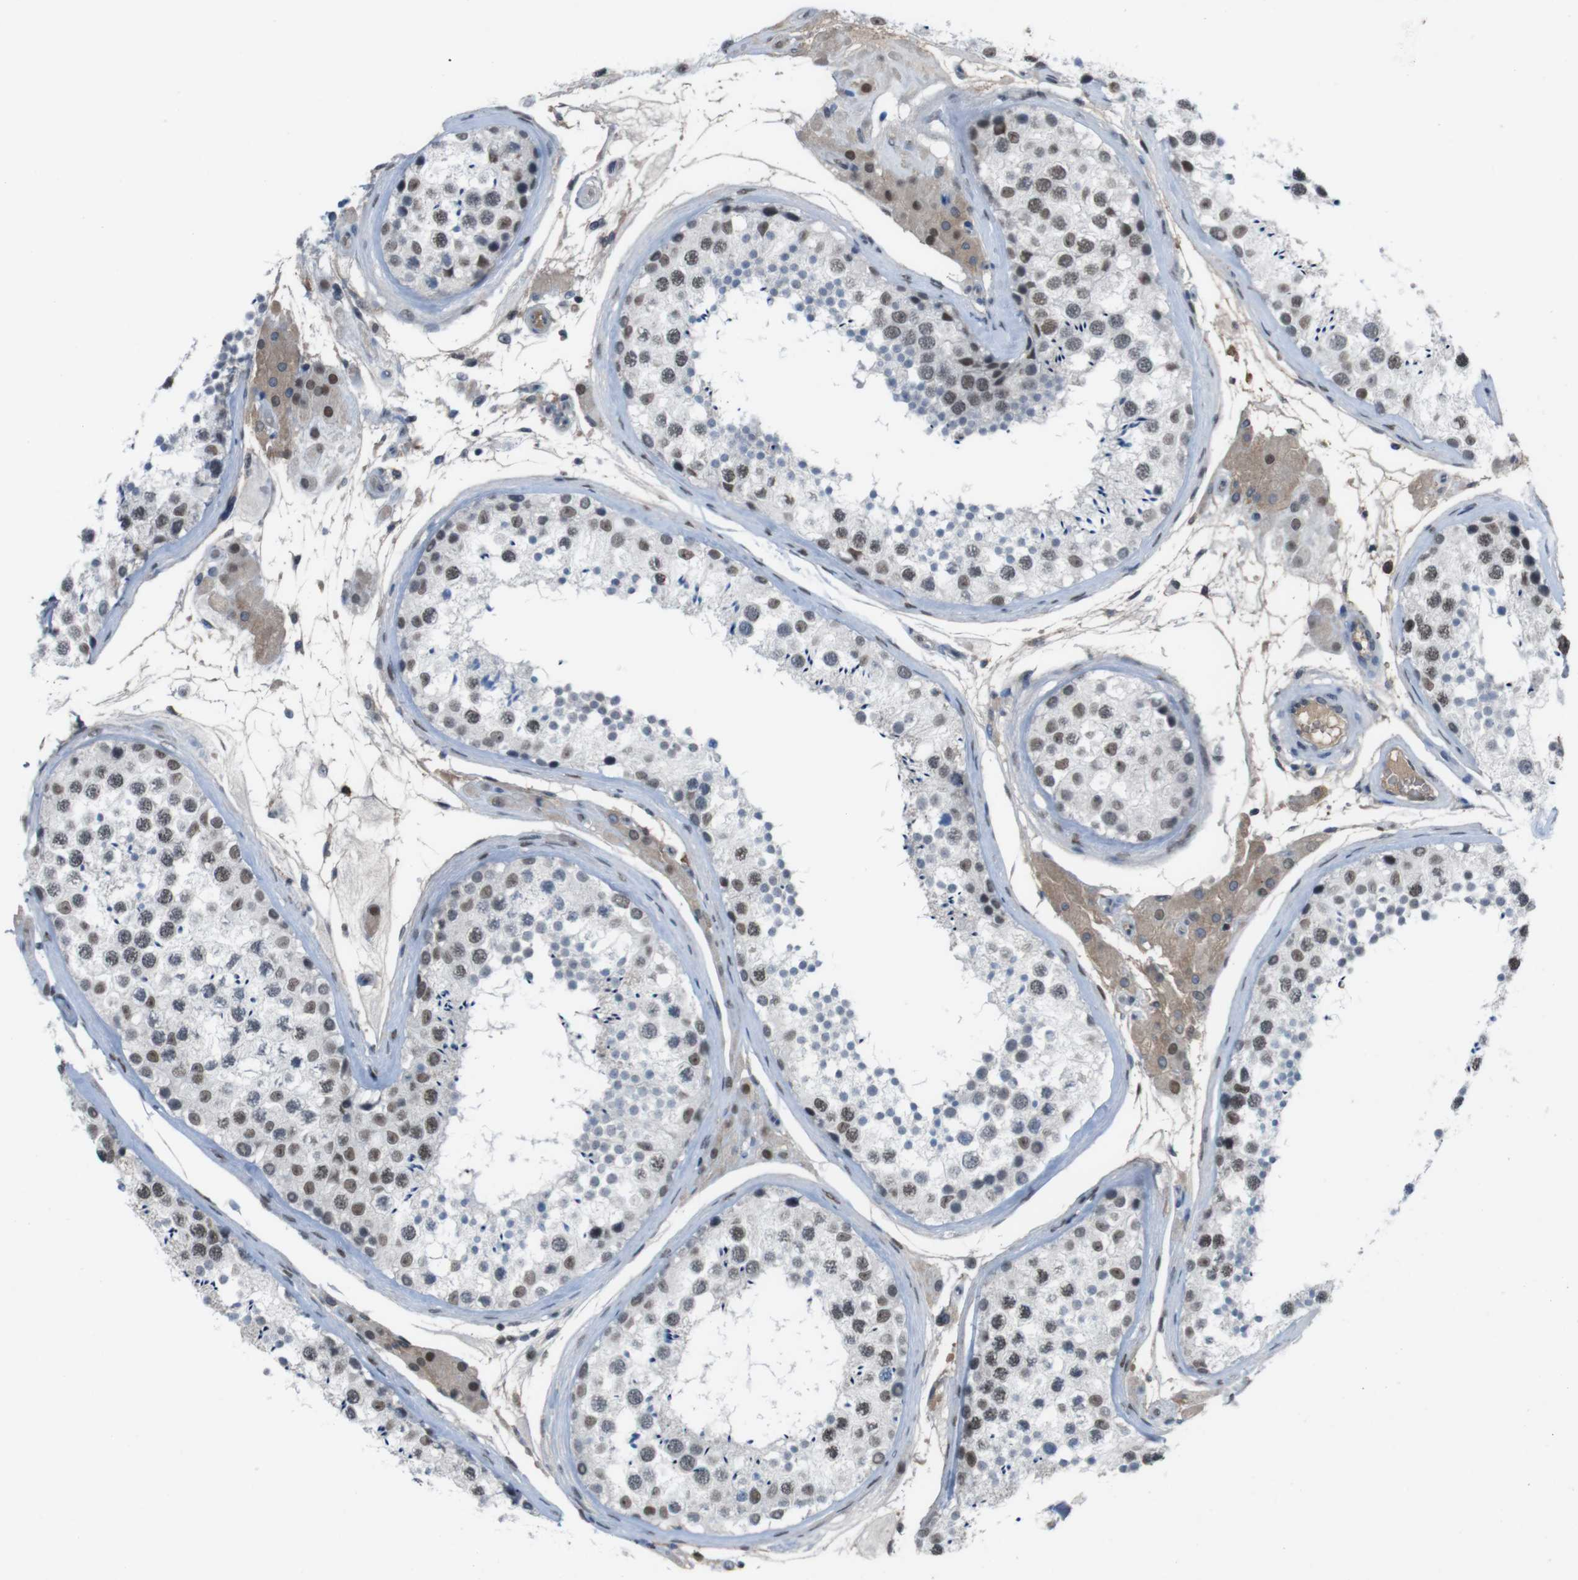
{"staining": {"intensity": "weak", "quantity": "25%-75%", "location": "nuclear"}, "tissue": "testis", "cell_type": "Cells in seminiferous ducts", "image_type": "normal", "snomed": [{"axis": "morphology", "description": "Normal tissue, NOS"}, {"axis": "topography", "description": "Testis"}], "caption": "Immunohistochemistry (DAB) staining of benign human testis exhibits weak nuclear protein positivity in approximately 25%-75% of cells in seminiferous ducts. (DAB (3,3'-diaminobenzidine) = brown stain, brightfield microscopy at high magnification).", "gene": "SUB1", "patient": {"sex": "male", "age": 46}}